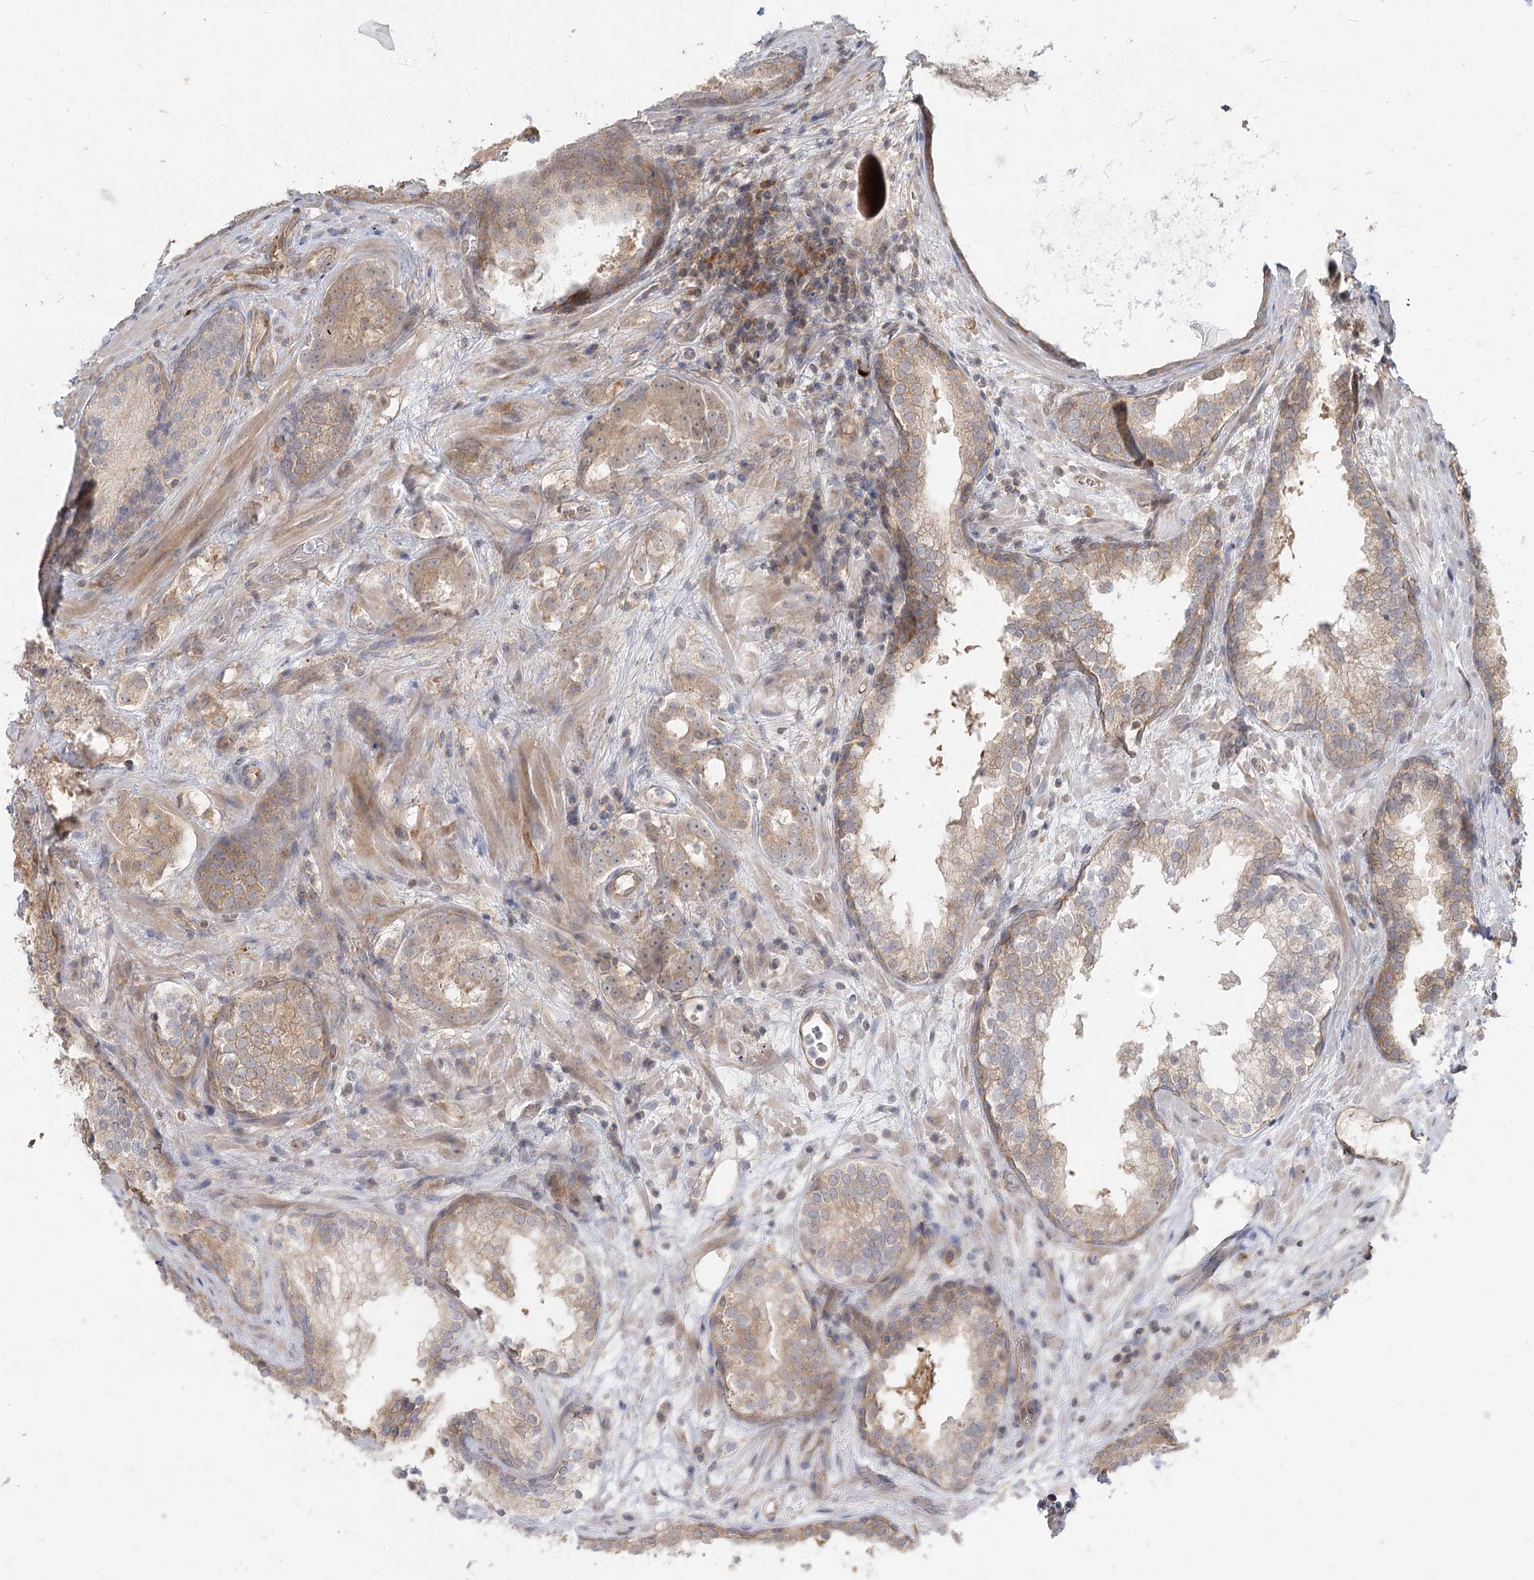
{"staining": {"intensity": "weak", "quantity": ">75%", "location": "cytoplasmic/membranous"}, "tissue": "prostate cancer", "cell_type": "Tumor cells", "image_type": "cancer", "snomed": [{"axis": "morphology", "description": "Adenocarcinoma, High grade"}, {"axis": "topography", "description": "Prostate"}], "caption": "A high-resolution image shows immunohistochemistry staining of prostate cancer (adenocarcinoma (high-grade)), which shows weak cytoplasmic/membranous positivity in approximately >75% of tumor cells. (IHC, brightfield microscopy, high magnification).", "gene": "GUCY2C", "patient": {"sex": "male", "age": 57}}